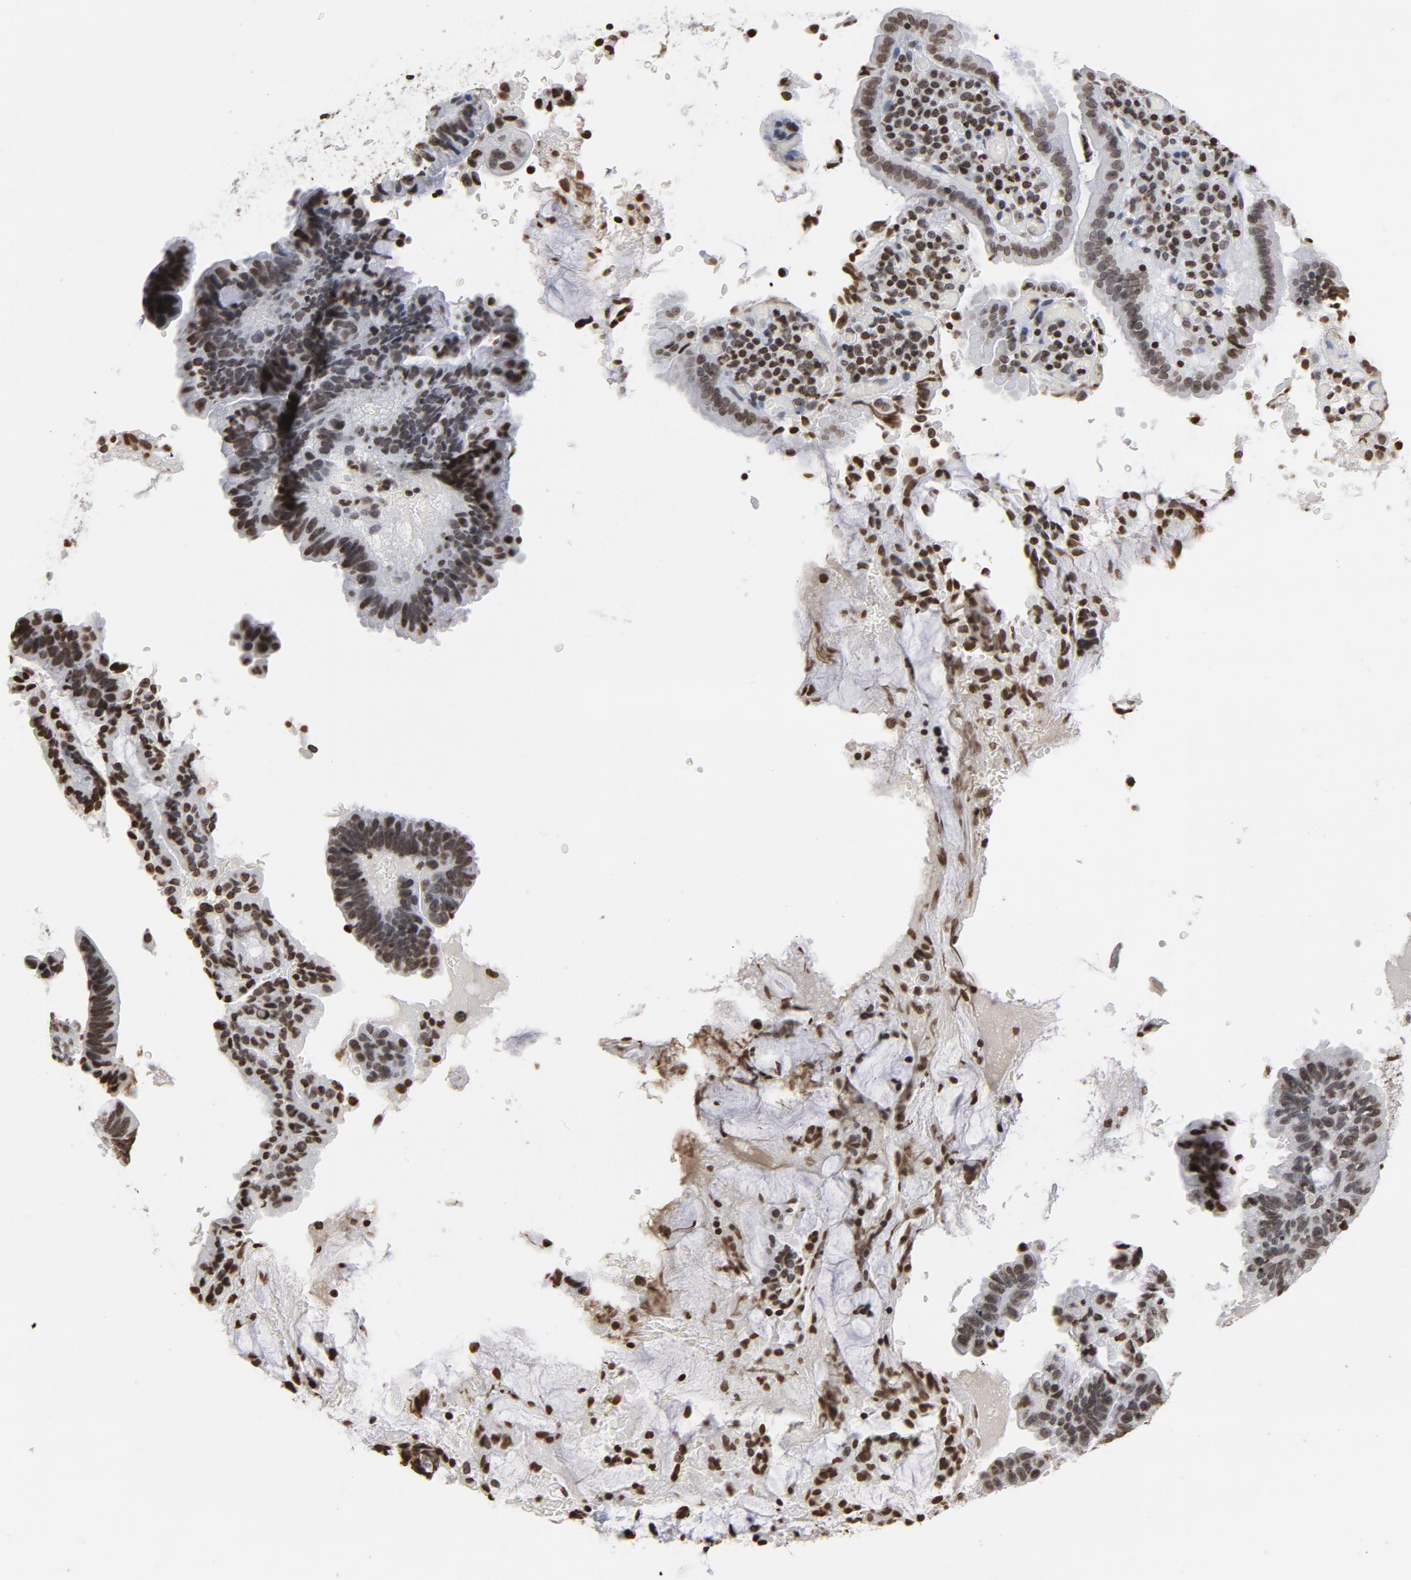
{"staining": {"intensity": "moderate", "quantity": ">75%", "location": "nuclear"}, "tissue": "pancreatic cancer", "cell_type": "Tumor cells", "image_type": "cancer", "snomed": [{"axis": "morphology", "description": "Adenocarcinoma, NOS"}, {"axis": "topography", "description": "Pancreas"}], "caption": "Protein staining shows moderate nuclear staining in about >75% of tumor cells in pancreatic cancer.", "gene": "H2AC12", "patient": {"sex": "male", "age": 82}}